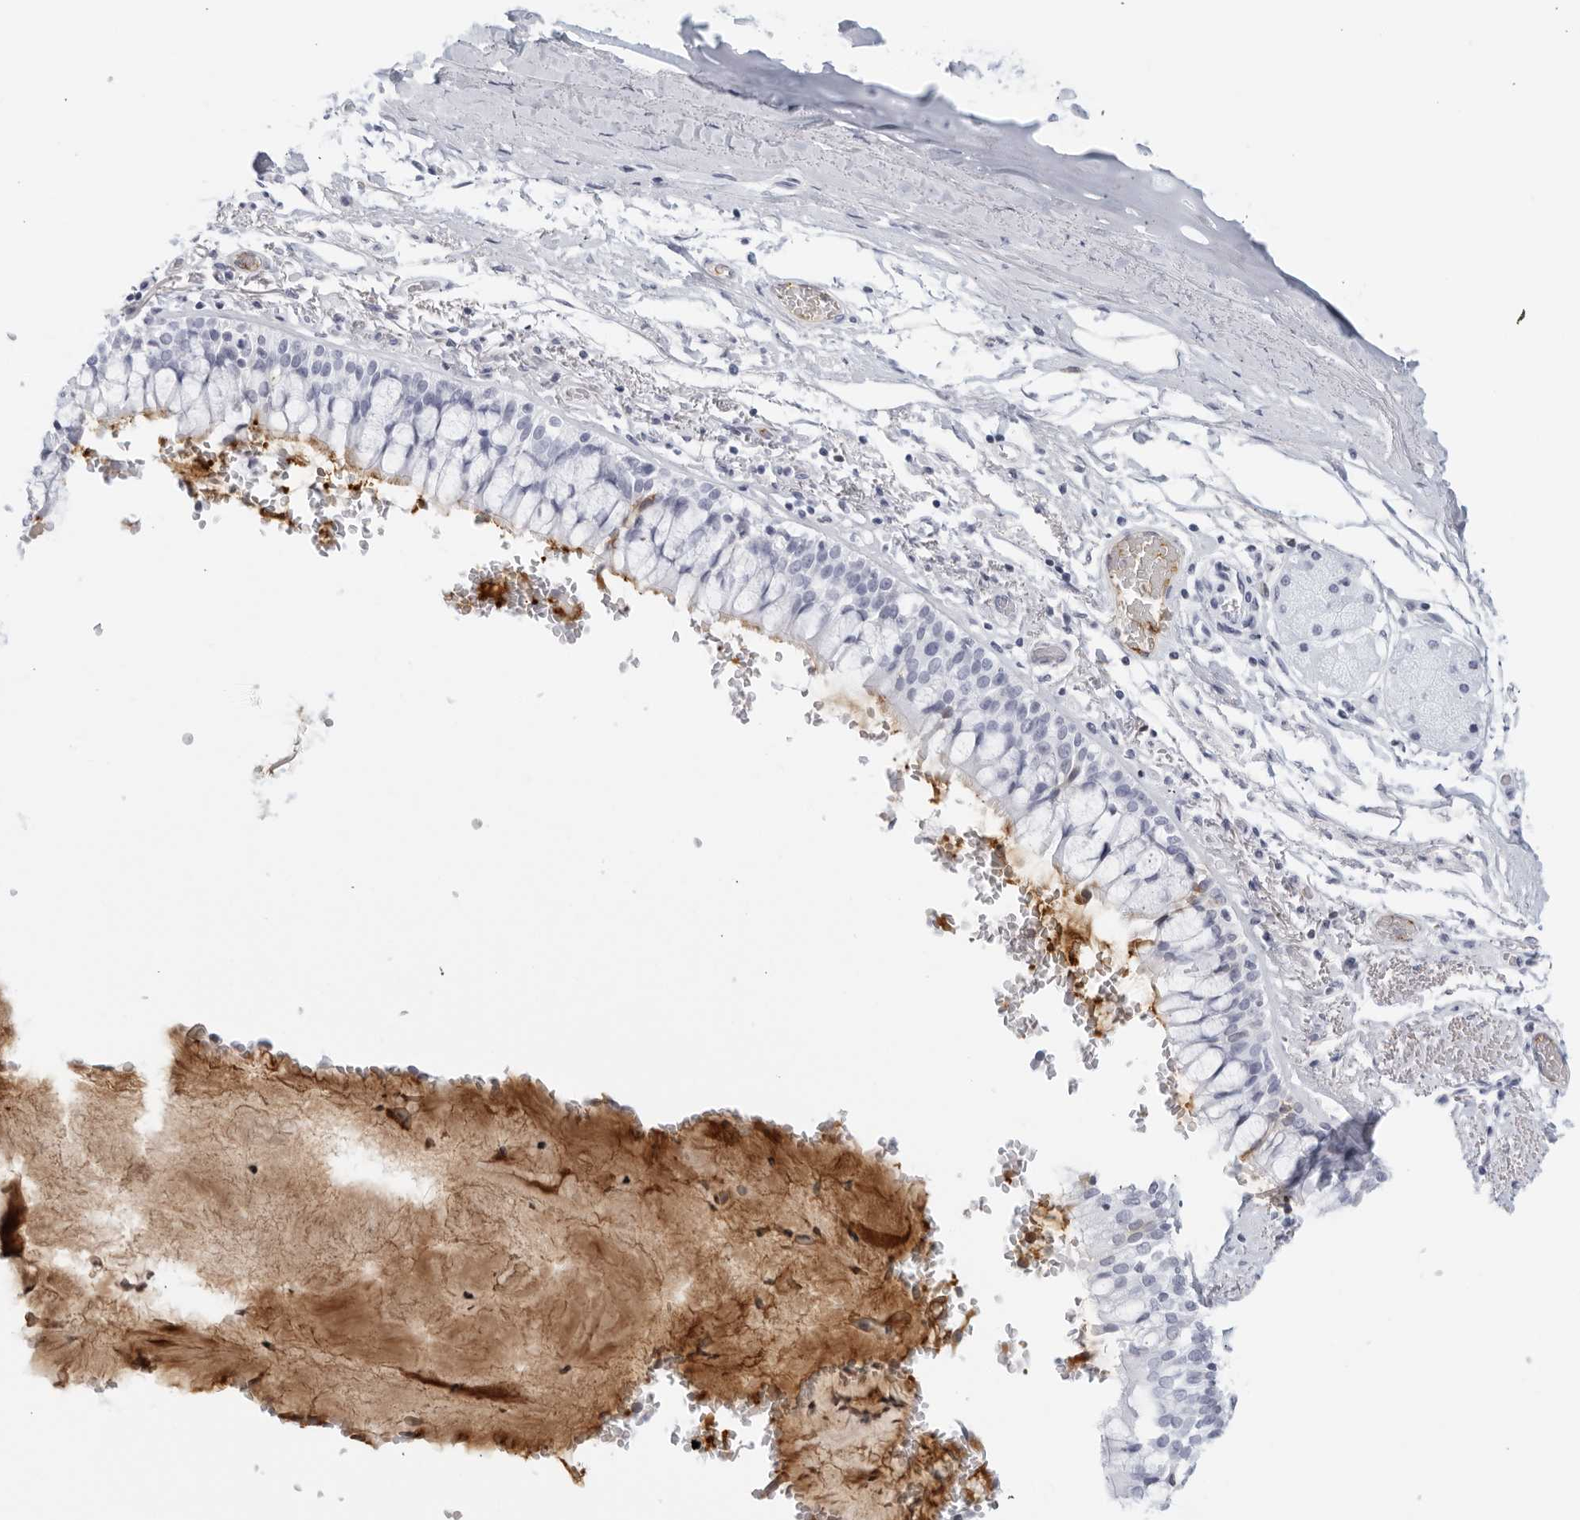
{"staining": {"intensity": "negative", "quantity": "none", "location": "none"}, "tissue": "bronchus", "cell_type": "Respiratory epithelial cells", "image_type": "normal", "snomed": [{"axis": "morphology", "description": "Normal tissue, NOS"}, {"axis": "morphology", "description": "Inflammation, NOS"}, {"axis": "topography", "description": "Cartilage tissue"}, {"axis": "topography", "description": "Bronchus"}, {"axis": "topography", "description": "Lung"}], "caption": "Respiratory epithelial cells are negative for brown protein staining in unremarkable bronchus. Brightfield microscopy of immunohistochemistry stained with DAB (3,3'-diaminobenzidine) (brown) and hematoxylin (blue), captured at high magnification.", "gene": "FGG", "patient": {"sex": "female", "age": 64}}